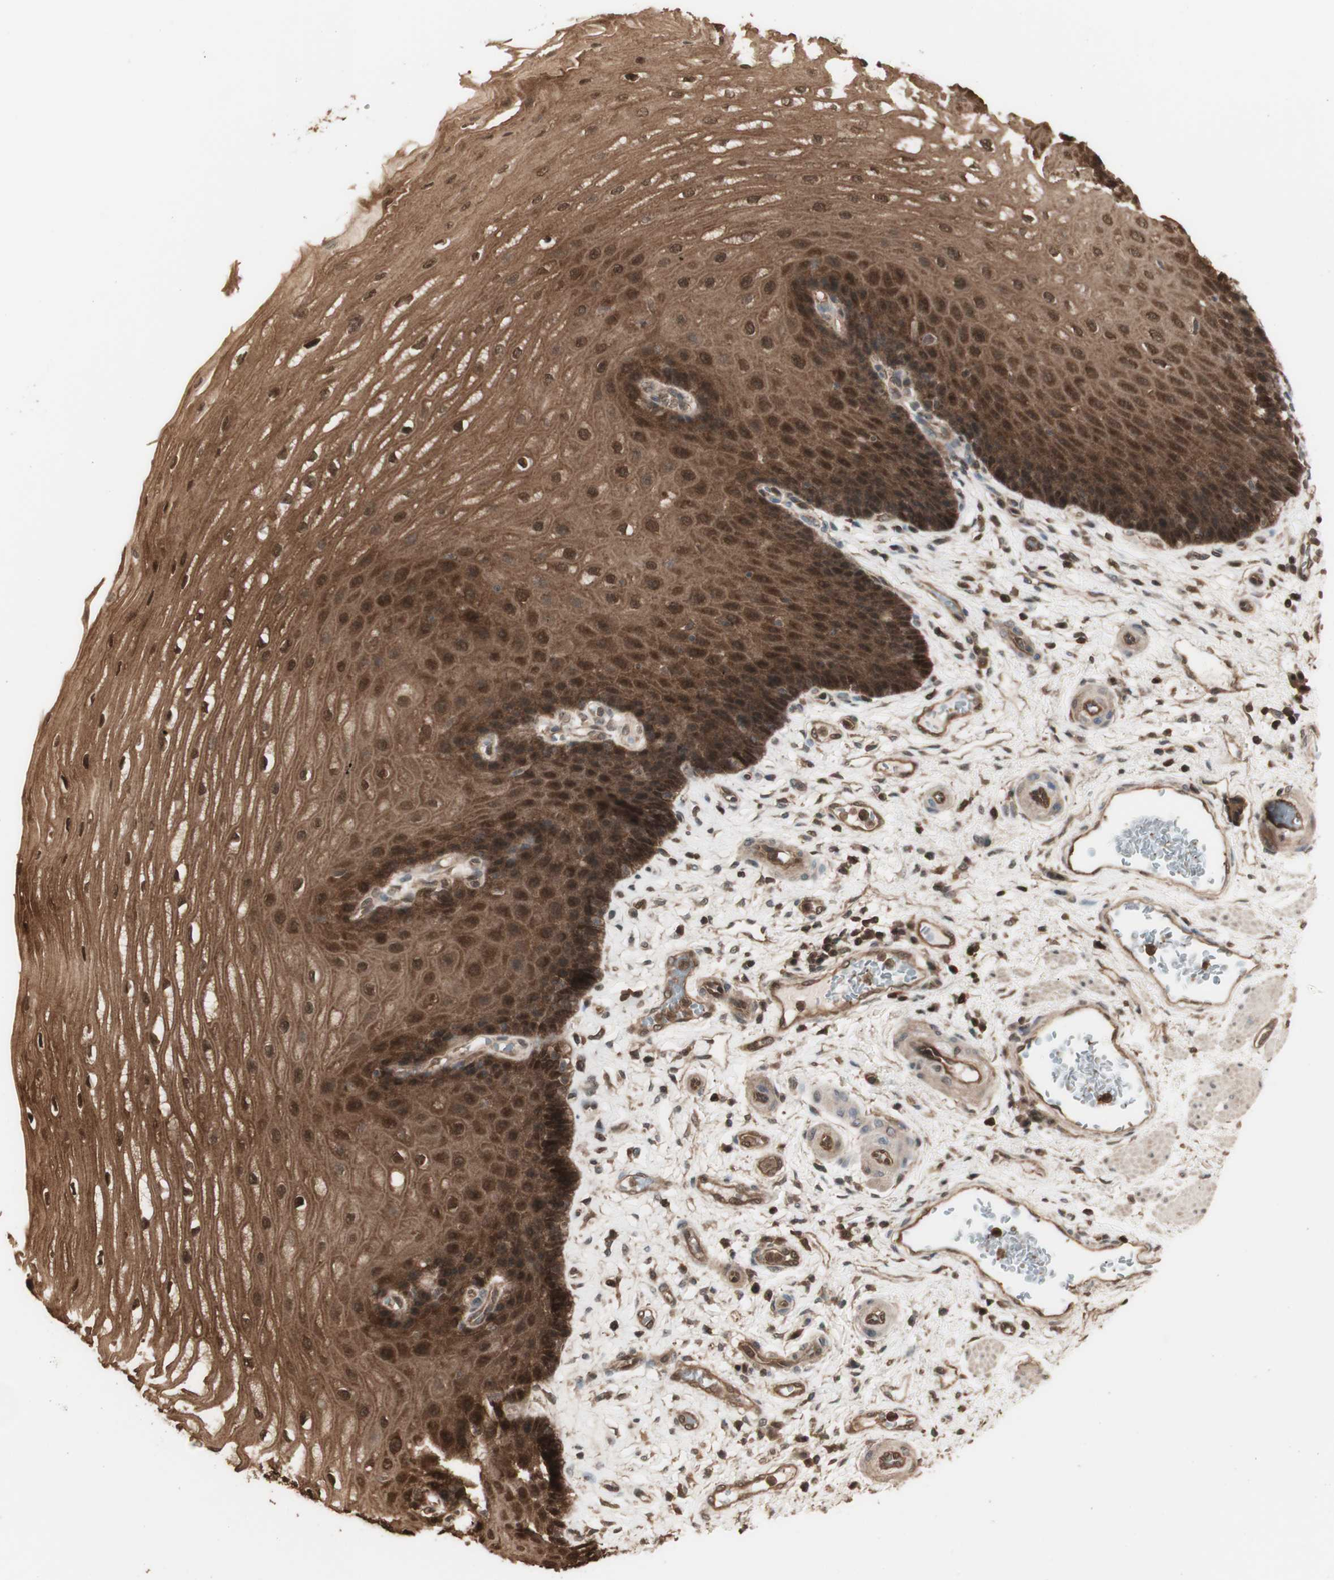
{"staining": {"intensity": "strong", "quantity": ">75%", "location": "cytoplasmic/membranous,nuclear"}, "tissue": "esophagus", "cell_type": "Squamous epithelial cells", "image_type": "normal", "snomed": [{"axis": "morphology", "description": "Normal tissue, NOS"}, {"axis": "topography", "description": "Esophagus"}], "caption": "Esophagus stained with IHC reveals strong cytoplasmic/membranous,nuclear positivity in about >75% of squamous epithelial cells.", "gene": "YWHAB", "patient": {"sex": "male", "age": 54}}